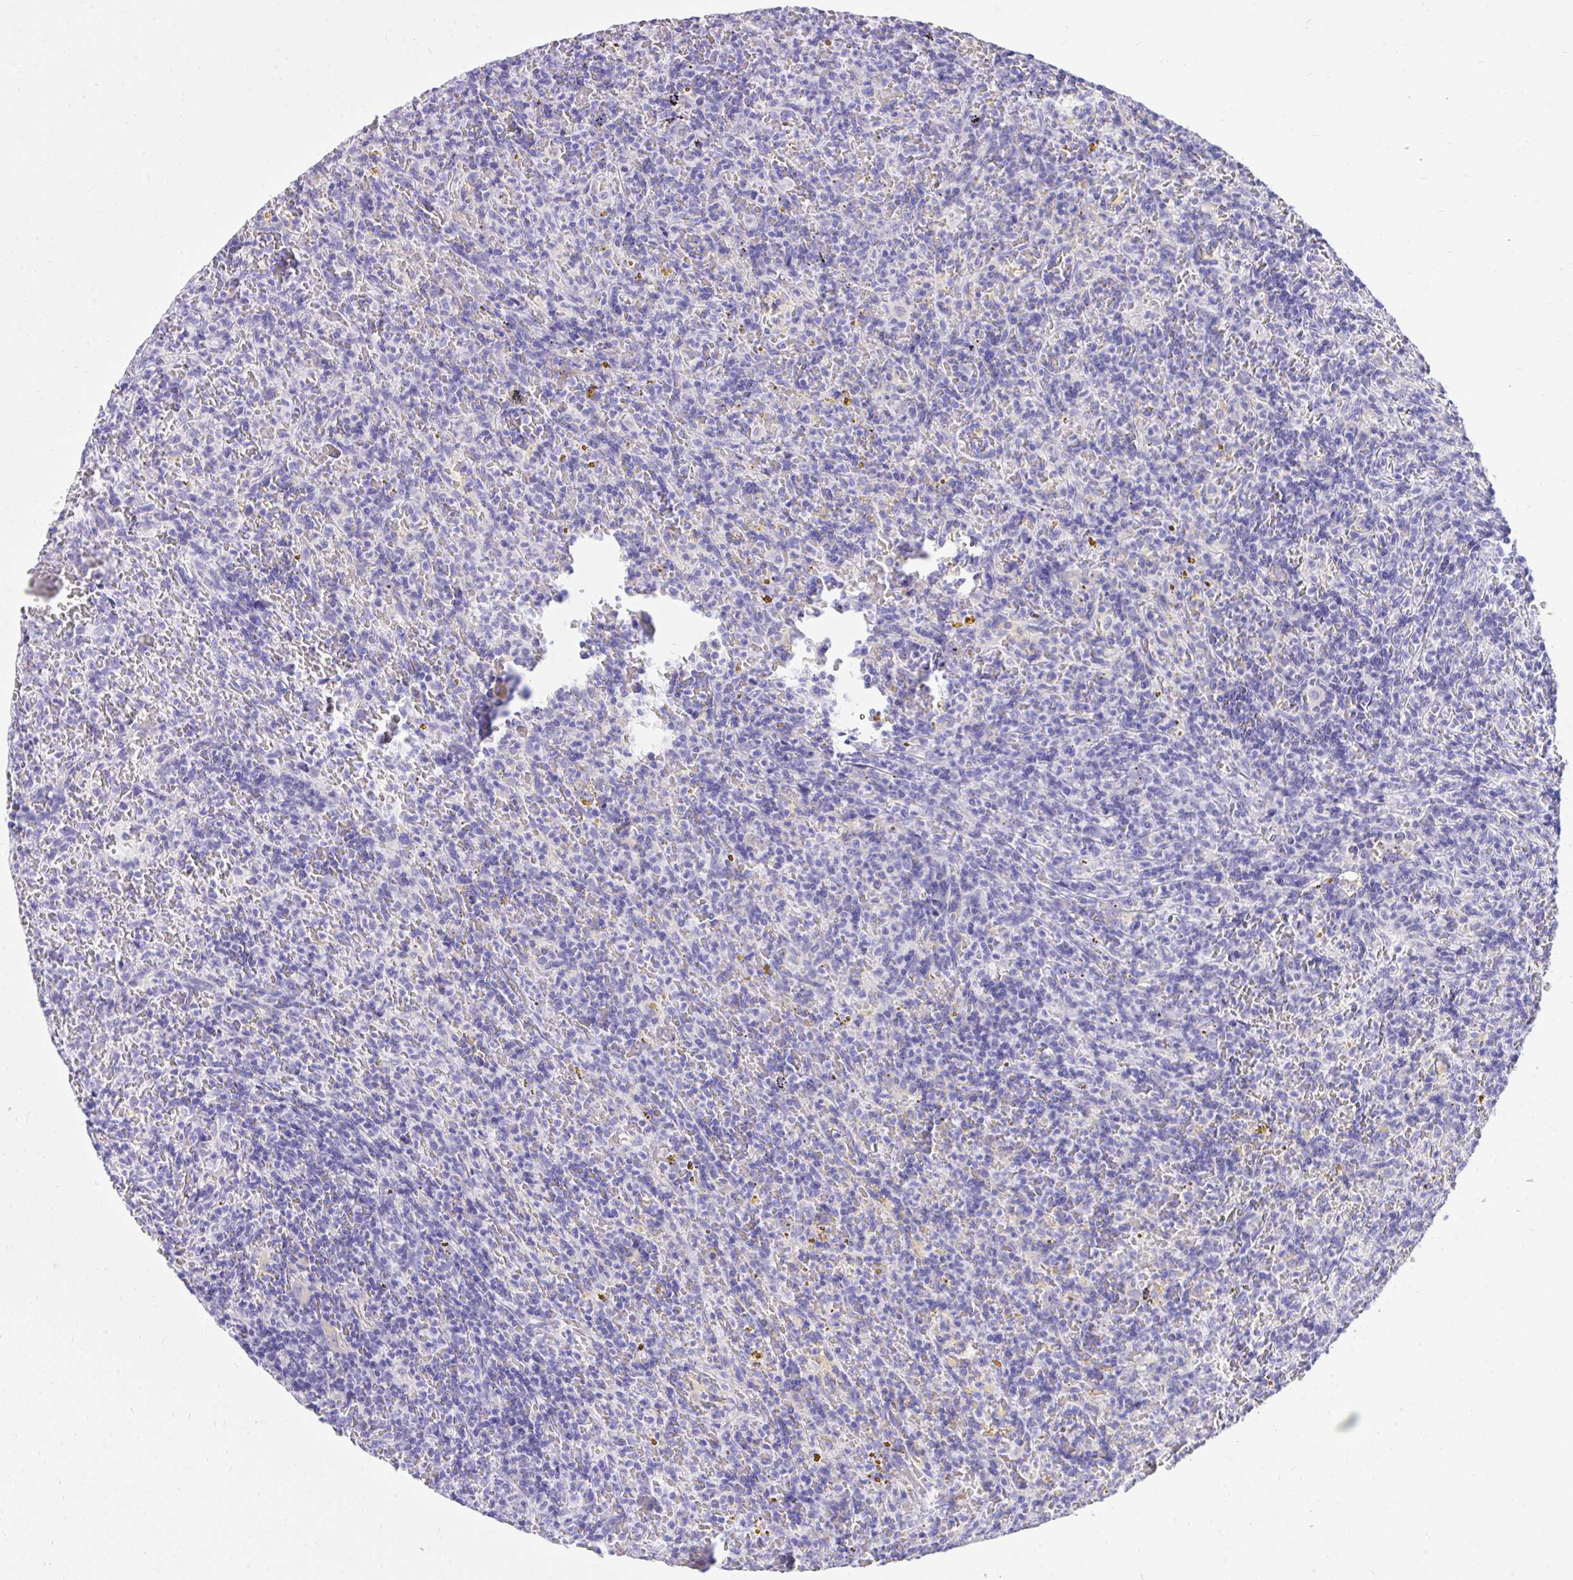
{"staining": {"intensity": "negative", "quantity": "none", "location": "none"}, "tissue": "lymphoma", "cell_type": "Tumor cells", "image_type": "cancer", "snomed": [{"axis": "morphology", "description": "Malignant lymphoma, non-Hodgkin's type, Low grade"}, {"axis": "topography", "description": "Spleen"}], "caption": "The photomicrograph shows no staining of tumor cells in low-grade malignant lymphoma, non-Hodgkin's type.", "gene": "KCNN4", "patient": {"sex": "female", "age": 70}}